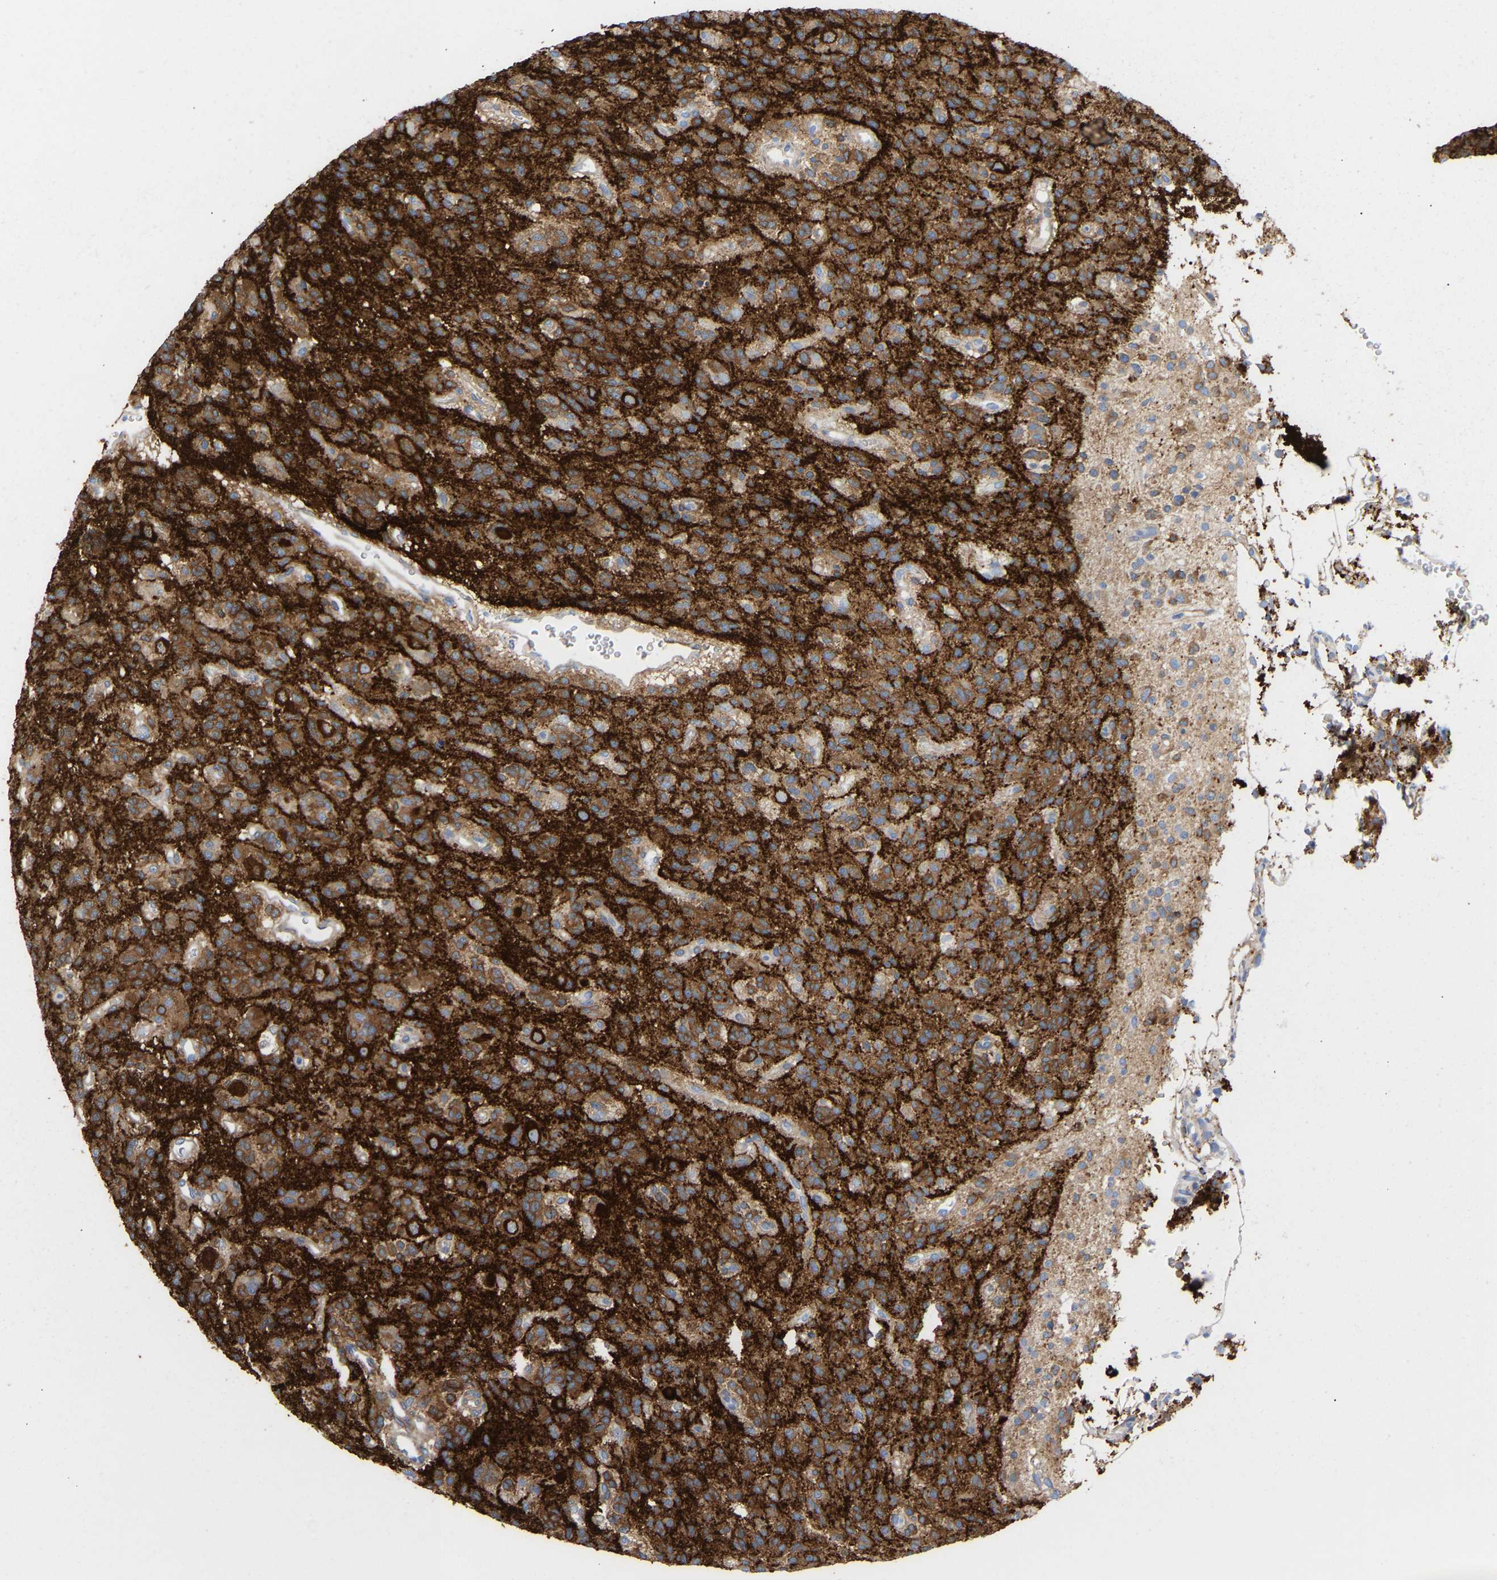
{"staining": {"intensity": "moderate", "quantity": ">75%", "location": "cytoplasmic/membranous"}, "tissue": "glioma", "cell_type": "Tumor cells", "image_type": "cancer", "snomed": [{"axis": "morphology", "description": "Glioma, malignant, Low grade"}, {"axis": "topography", "description": "Brain"}], "caption": "This is an image of immunohistochemistry (IHC) staining of glioma, which shows moderate positivity in the cytoplasmic/membranous of tumor cells.", "gene": "AMPH", "patient": {"sex": "male", "age": 38}}